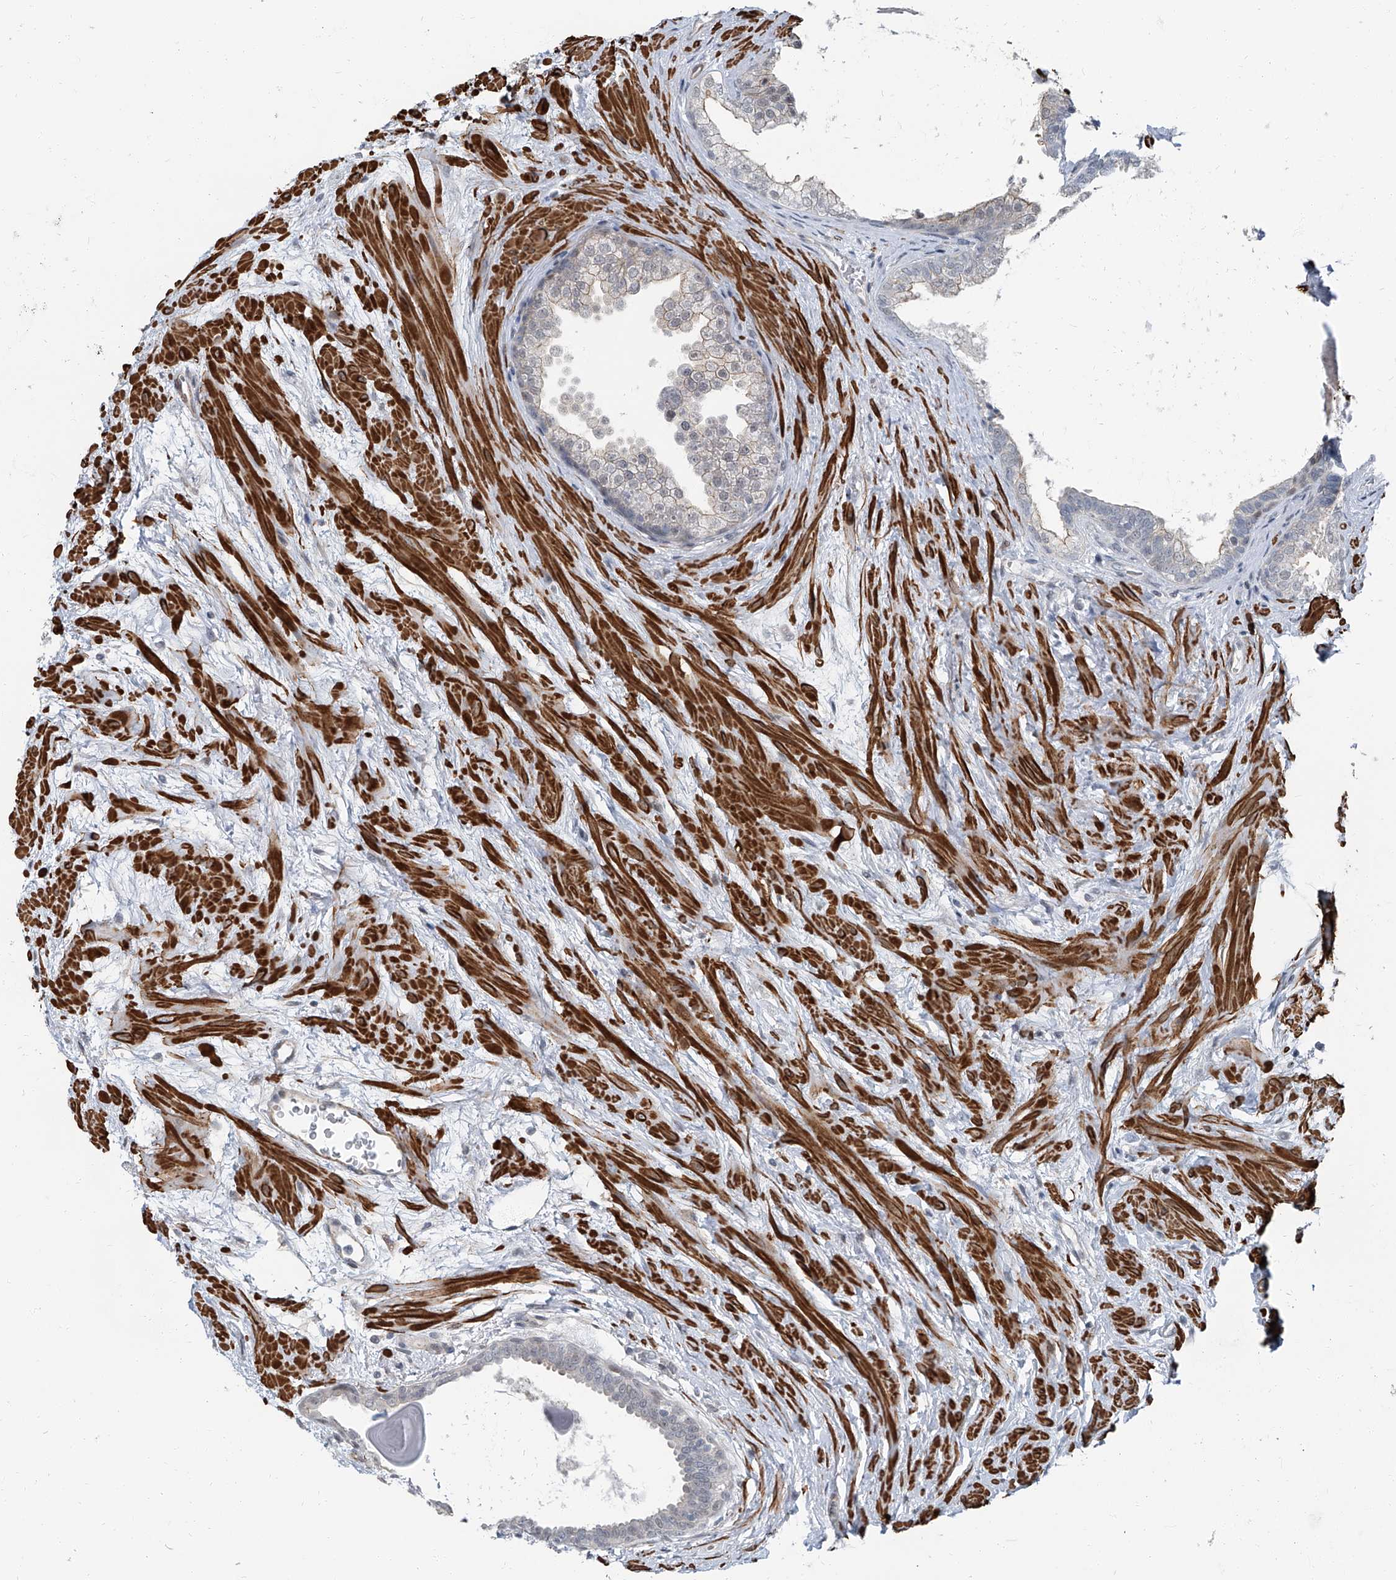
{"staining": {"intensity": "weak", "quantity": "<25%", "location": "cytoplasmic/membranous"}, "tissue": "prostate", "cell_type": "Glandular cells", "image_type": "normal", "snomed": [{"axis": "morphology", "description": "Normal tissue, NOS"}, {"axis": "topography", "description": "Prostate"}], "caption": "An immunohistochemistry (IHC) photomicrograph of unremarkable prostate is shown. There is no staining in glandular cells of prostate. The staining was performed using DAB to visualize the protein expression in brown, while the nuclei were stained in blue with hematoxylin (Magnification: 20x).", "gene": "TXLNB", "patient": {"sex": "male", "age": 48}}